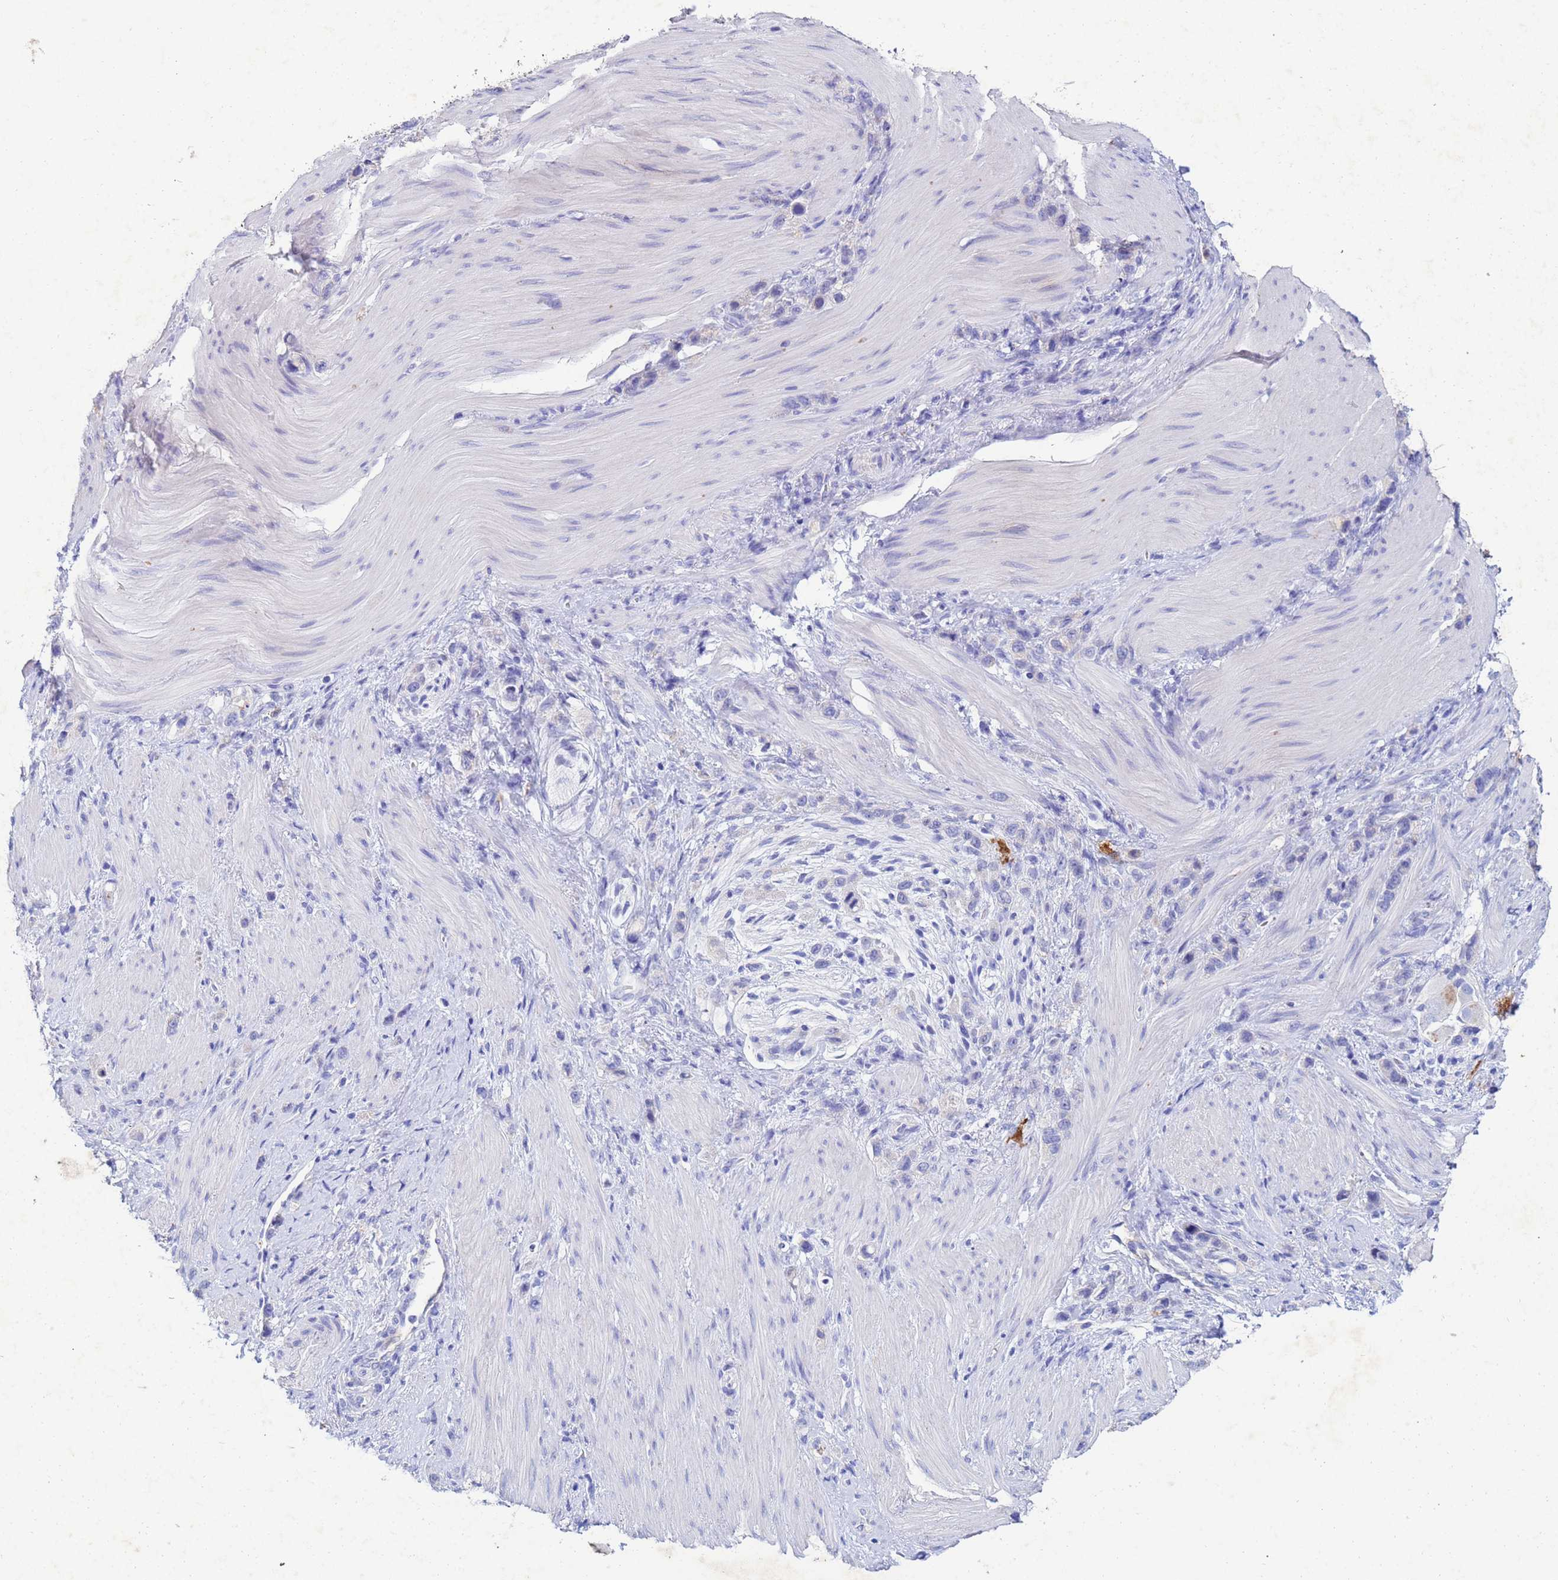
{"staining": {"intensity": "negative", "quantity": "none", "location": "none"}, "tissue": "stomach cancer", "cell_type": "Tumor cells", "image_type": "cancer", "snomed": [{"axis": "morphology", "description": "Adenocarcinoma, NOS"}, {"axis": "topography", "description": "Stomach"}], "caption": "Immunohistochemistry (IHC) of stomach cancer (adenocarcinoma) shows no expression in tumor cells. (DAB (3,3'-diaminobenzidine) immunohistochemistry, high magnification).", "gene": "CSTB", "patient": {"sex": "female", "age": 65}}